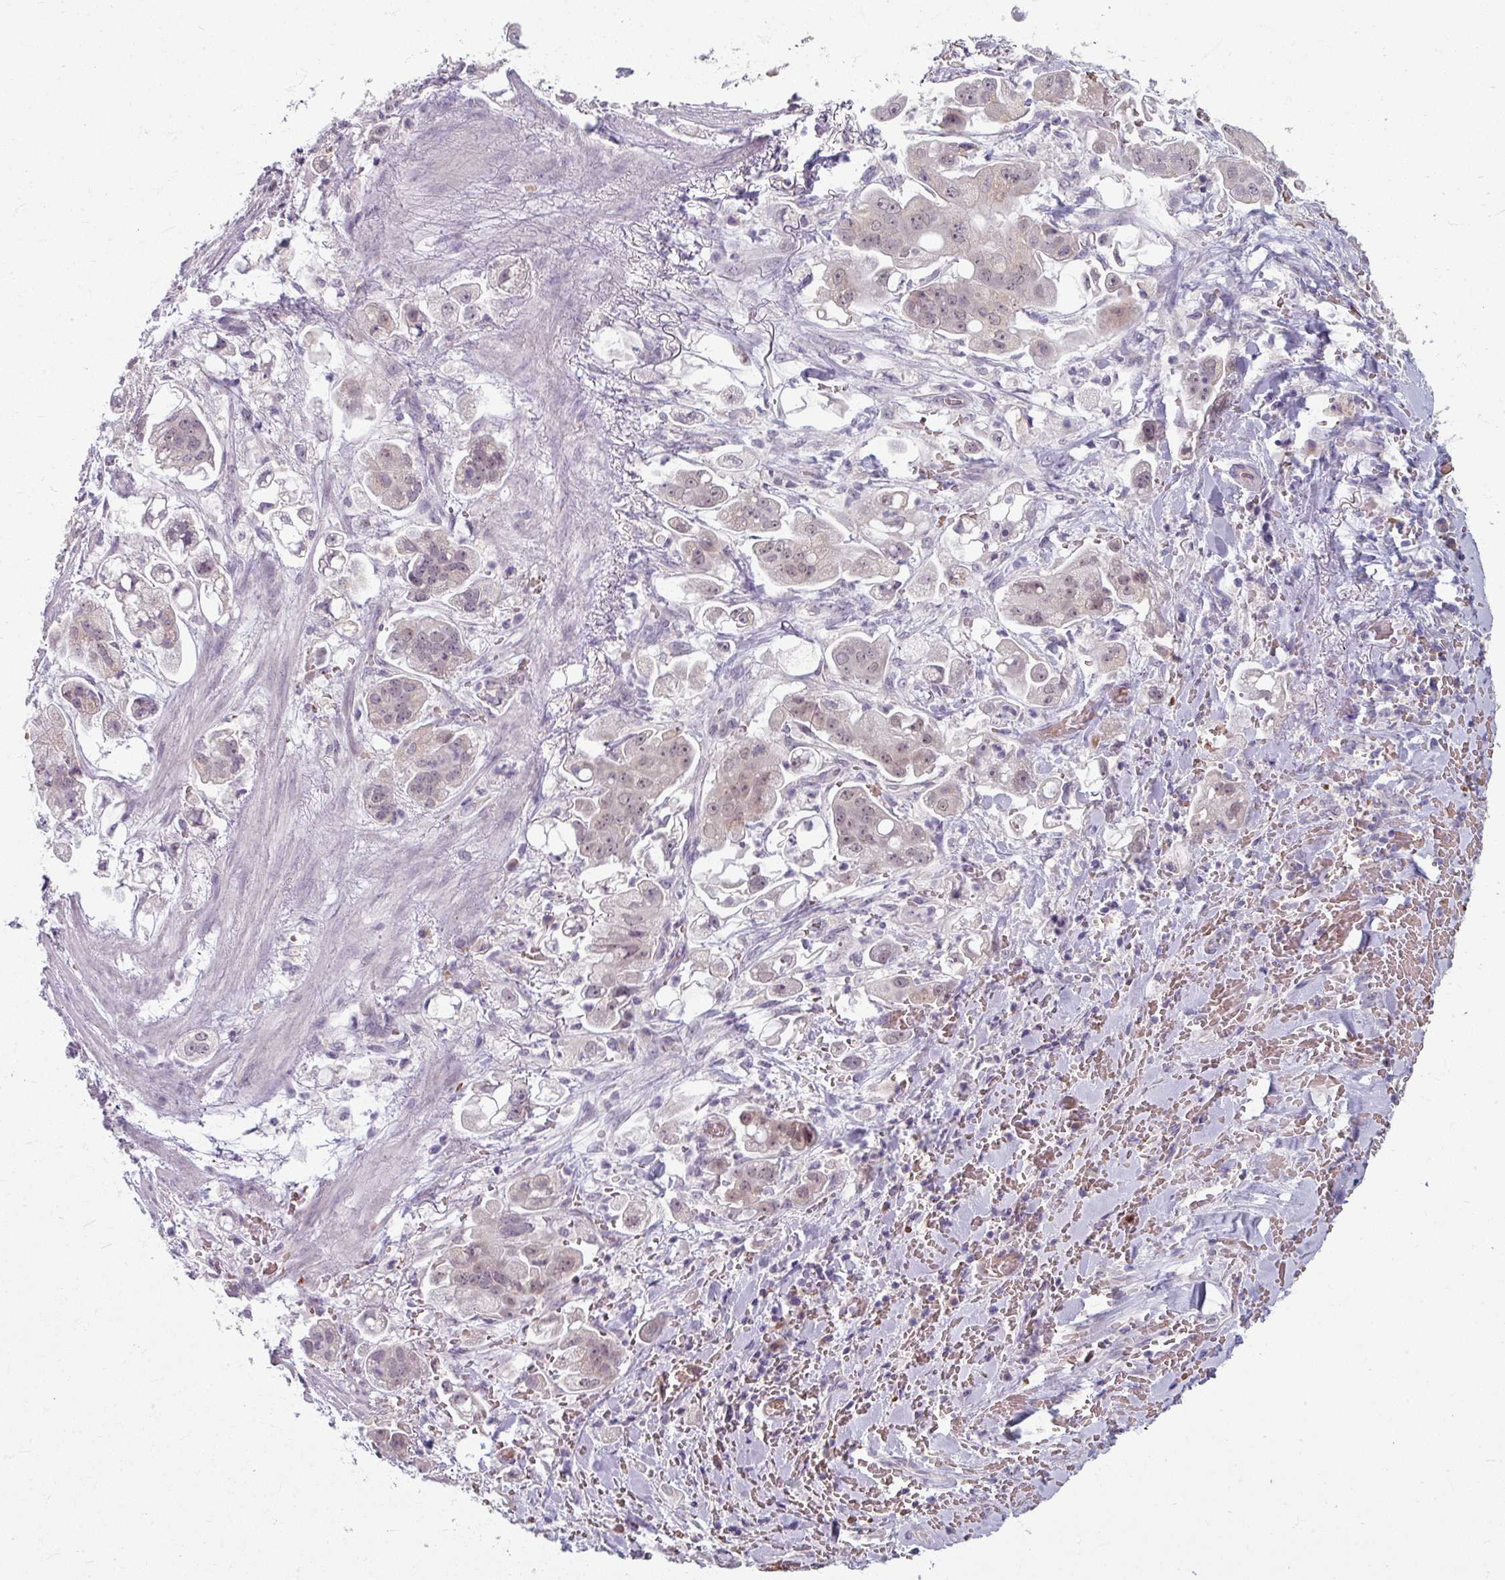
{"staining": {"intensity": "weak", "quantity": "<25%", "location": "nuclear"}, "tissue": "stomach cancer", "cell_type": "Tumor cells", "image_type": "cancer", "snomed": [{"axis": "morphology", "description": "Adenocarcinoma, NOS"}, {"axis": "topography", "description": "Stomach"}], "caption": "Stomach adenocarcinoma was stained to show a protein in brown. There is no significant positivity in tumor cells.", "gene": "KMT5C", "patient": {"sex": "male", "age": 62}}